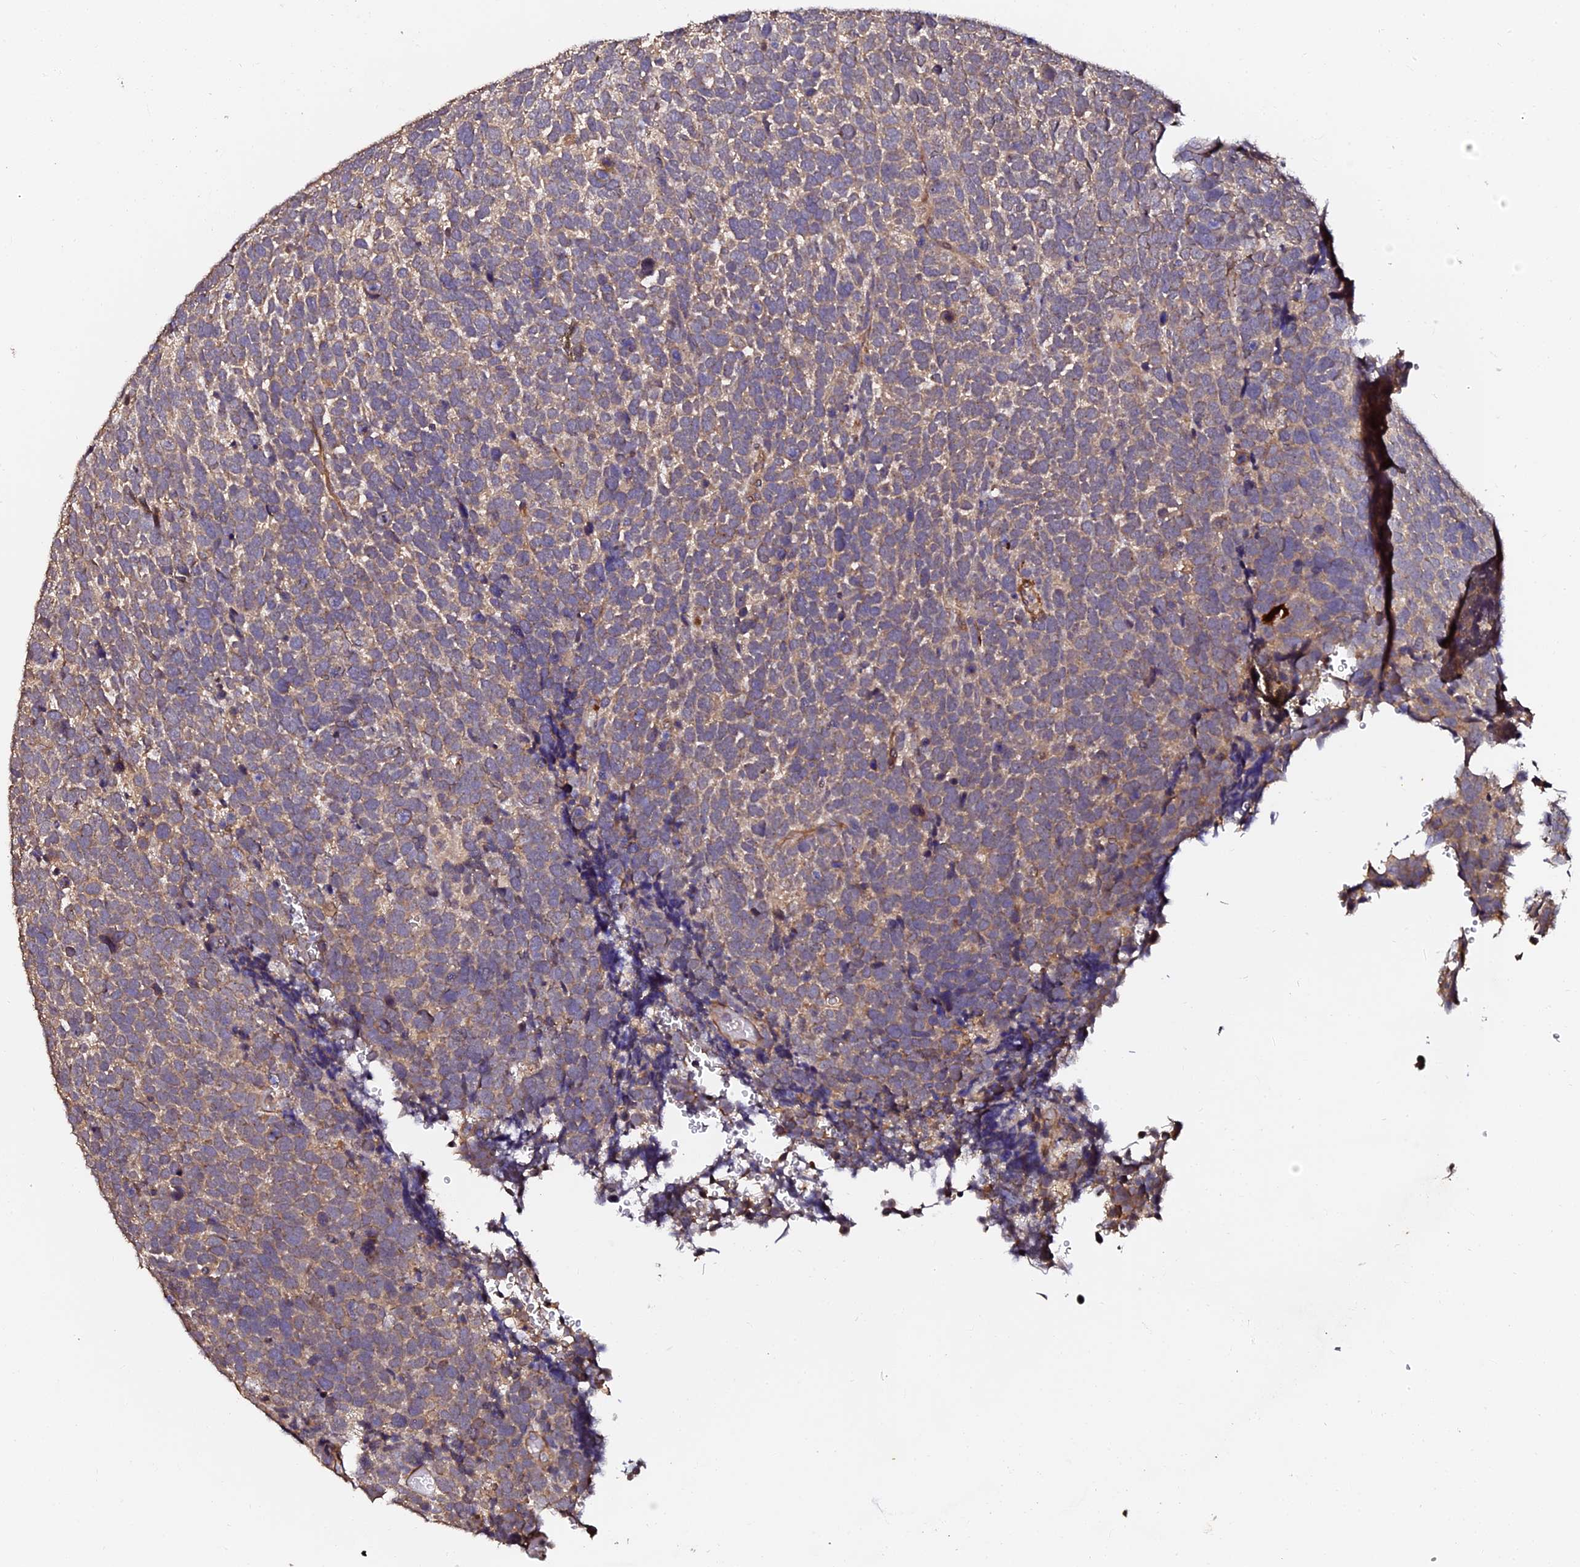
{"staining": {"intensity": "weak", "quantity": "25%-75%", "location": "cytoplasmic/membranous"}, "tissue": "urothelial cancer", "cell_type": "Tumor cells", "image_type": "cancer", "snomed": [{"axis": "morphology", "description": "Urothelial carcinoma, High grade"}, {"axis": "topography", "description": "Urinary bladder"}], "caption": "There is low levels of weak cytoplasmic/membranous expression in tumor cells of urothelial cancer, as demonstrated by immunohistochemical staining (brown color).", "gene": "TDO2", "patient": {"sex": "female", "age": 82}}